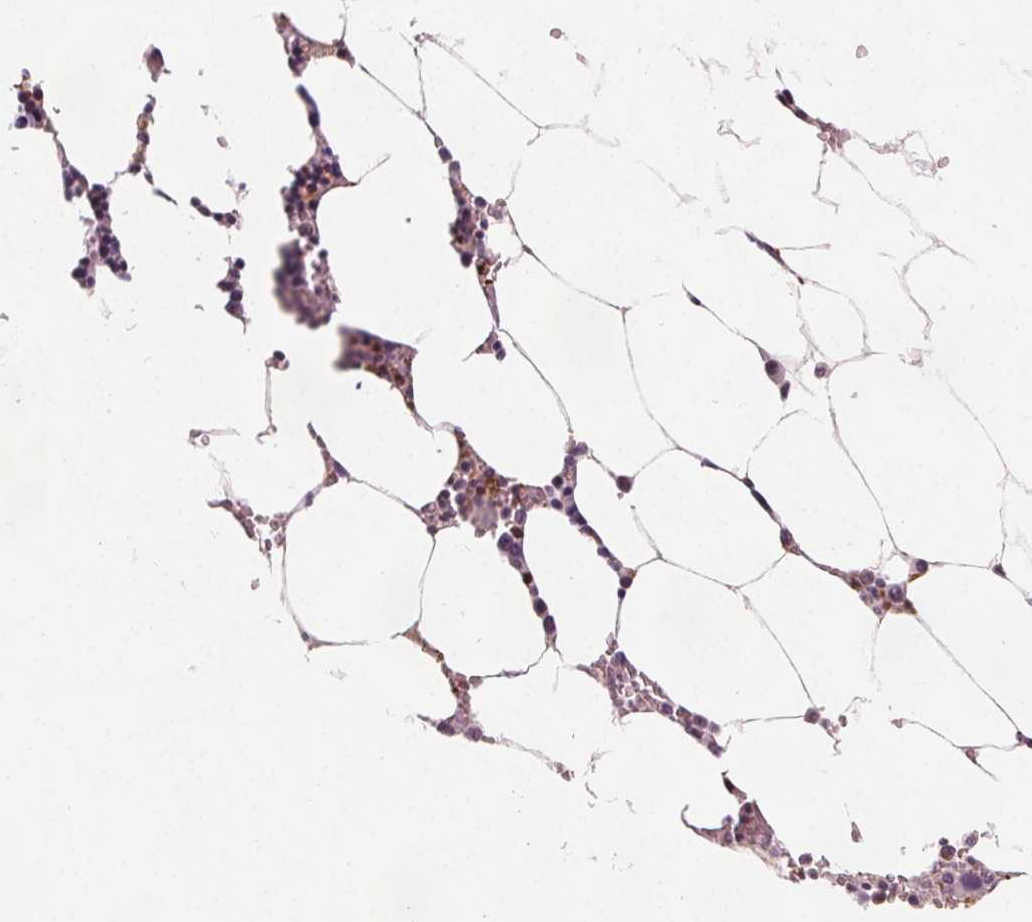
{"staining": {"intensity": "moderate", "quantity": "25%-75%", "location": "nuclear"}, "tissue": "bone marrow", "cell_type": "Hematopoietic cells", "image_type": "normal", "snomed": [{"axis": "morphology", "description": "Normal tissue, NOS"}, {"axis": "topography", "description": "Bone marrow"}], "caption": "This photomicrograph shows benign bone marrow stained with IHC to label a protein in brown. The nuclear of hematopoietic cells show moderate positivity for the protein. Nuclei are counter-stained blue.", "gene": "DPM2", "patient": {"sex": "female", "age": 52}}